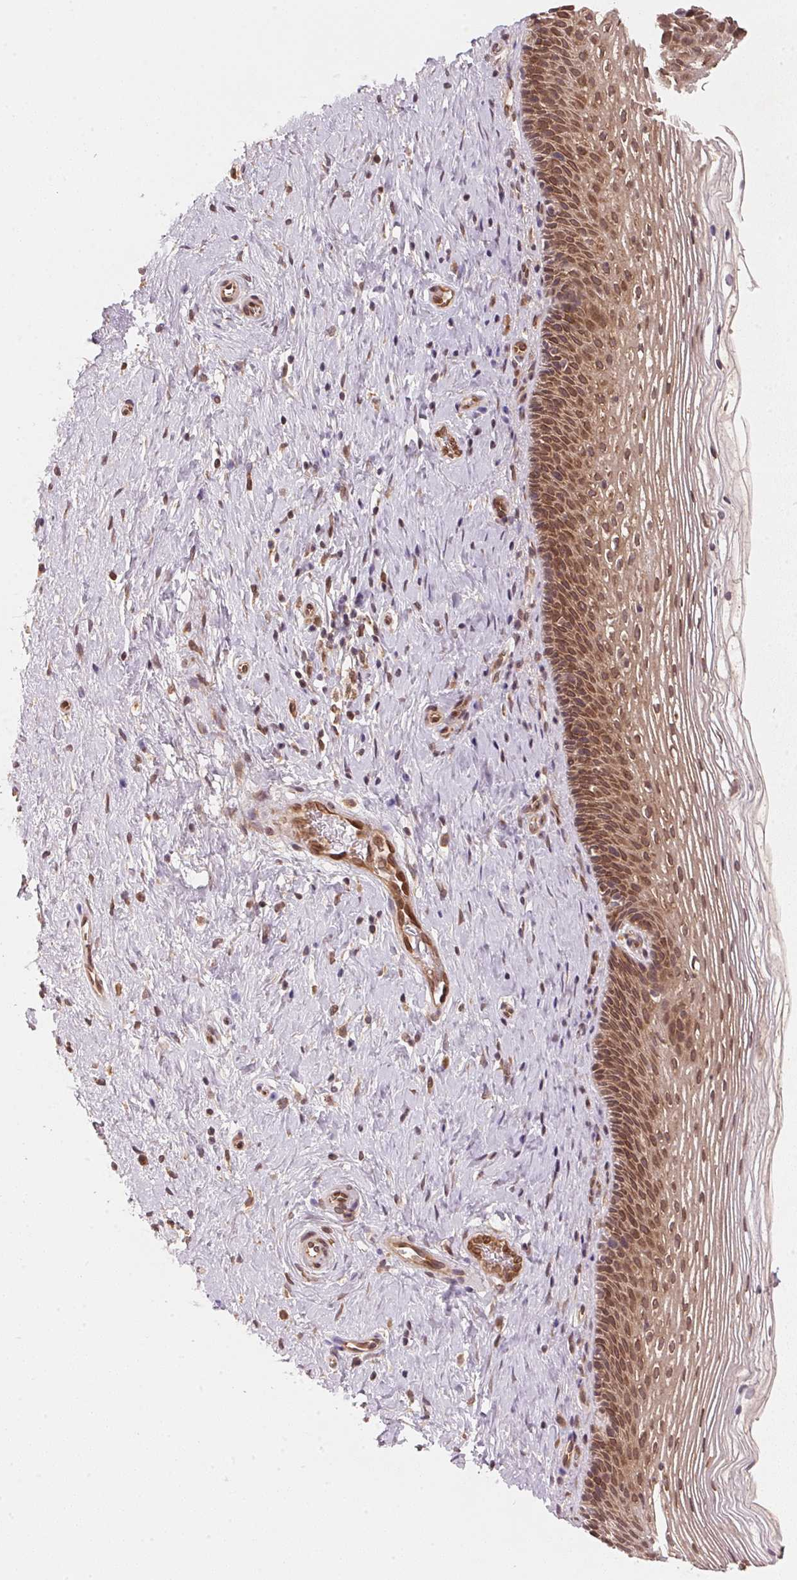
{"staining": {"intensity": "moderate", "quantity": "25%-75%", "location": "cytoplasmic/membranous"}, "tissue": "cervix", "cell_type": "Glandular cells", "image_type": "normal", "snomed": [{"axis": "morphology", "description": "Normal tissue, NOS"}, {"axis": "topography", "description": "Cervix"}], "caption": "Moderate cytoplasmic/membranous protein positivity is identified in approximately 25%-75% of glandular cells in cervix. The staining is performed using DAB (3,3'-diaminobenzidine) brown chromogen to label protein expression. The nuclei are counter-stained blue using hematoxylin.", "gene": "EI24", "patient": {"sex": "female", "age": 34}}